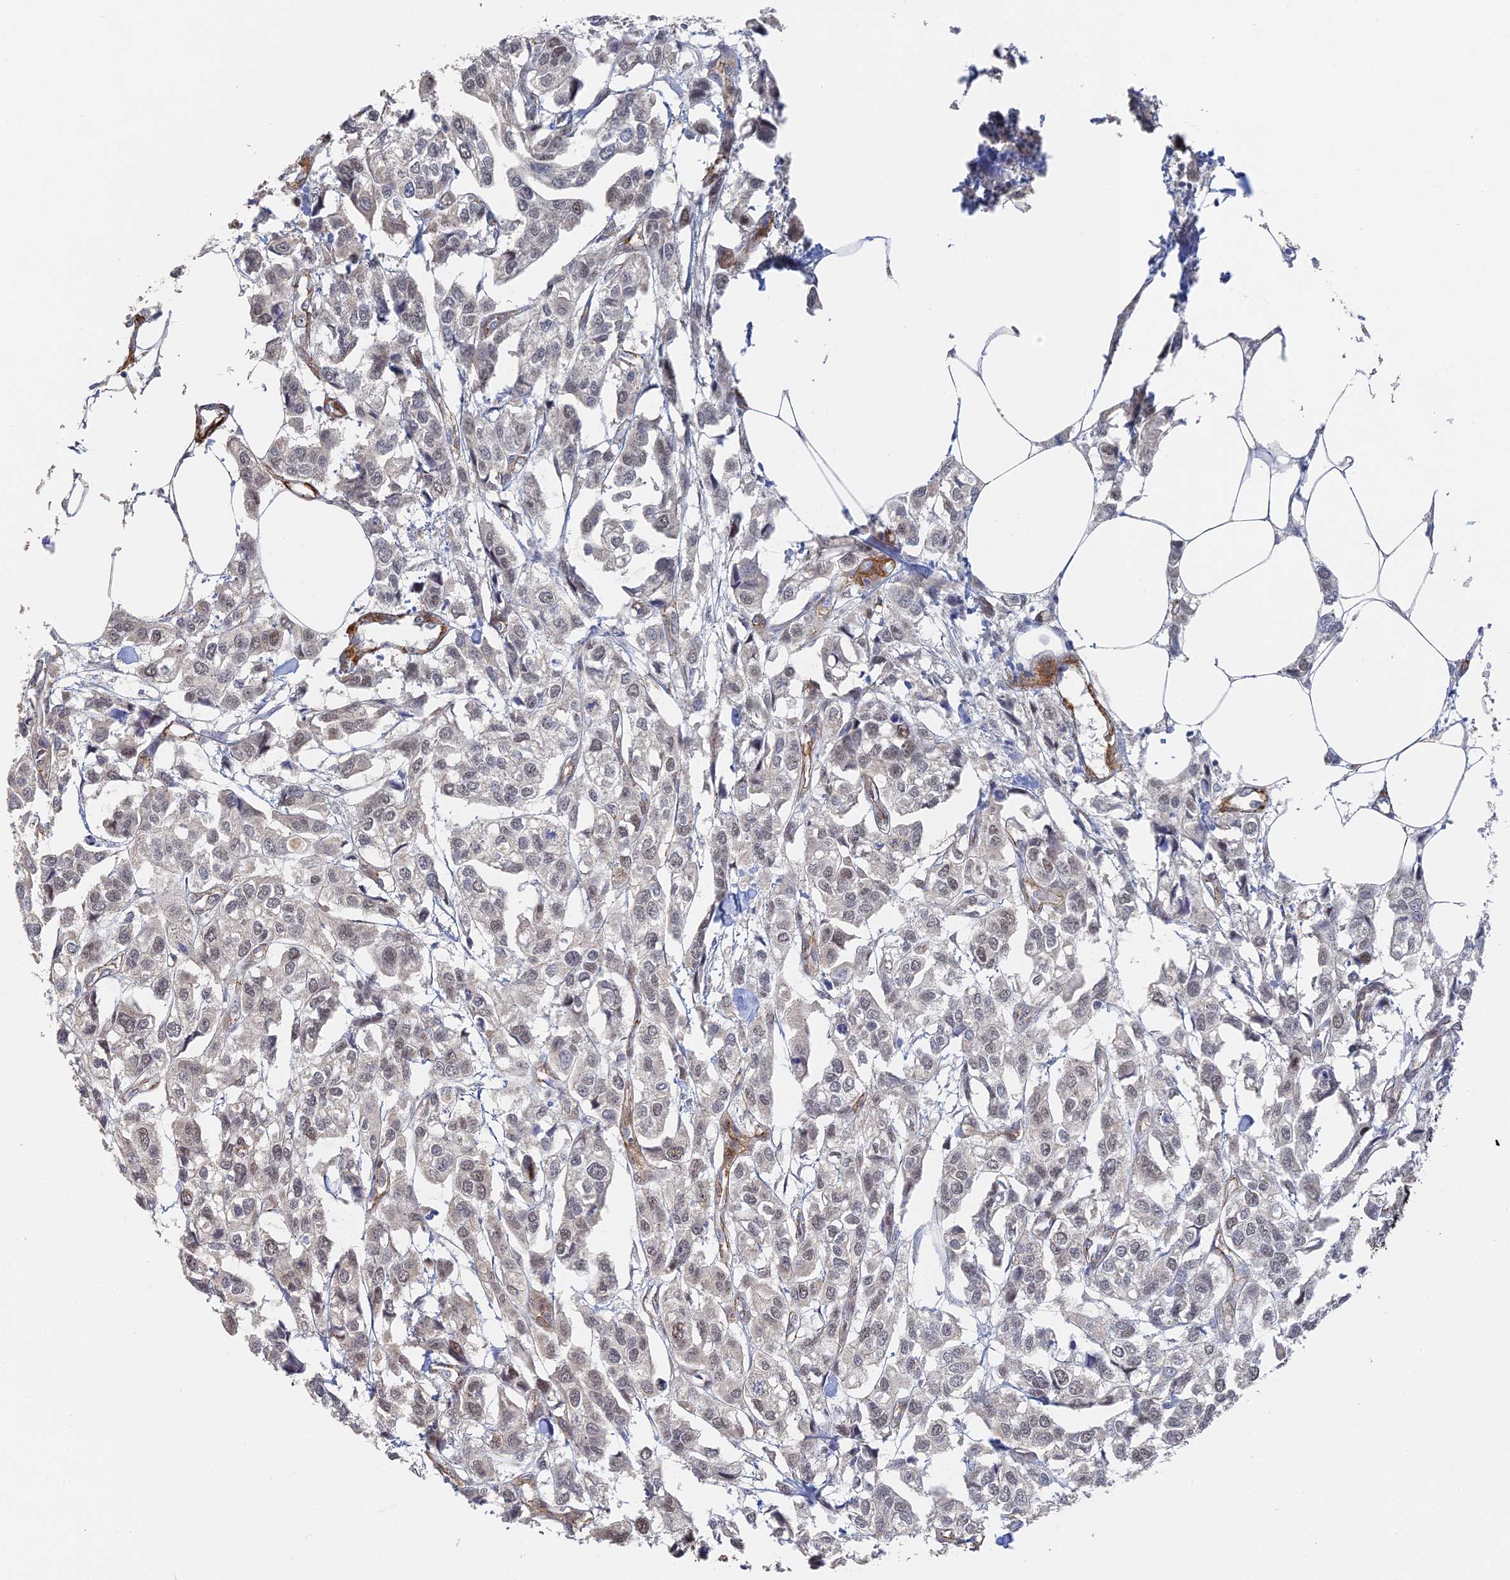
{"staining": {"intensity": "weak", "quantity": ">75%", "location": "nuclear"}, "tissue": "urothelial cancer", "cell_type": "Tumor cells", "image_type": "cancer", "snomed": [{"axis": "morphology", "description": "Urothelial carcinoma, High grade"}, {"axis": "topography", "description": "Urinary bladder"}], "caption": "Weak nuclear expression is identified in approximately >75% of tumor cells in high-grade urothelial carcinoma.", "gene": "CFAP92", "patient": {"sex": "male", "age": 67}}